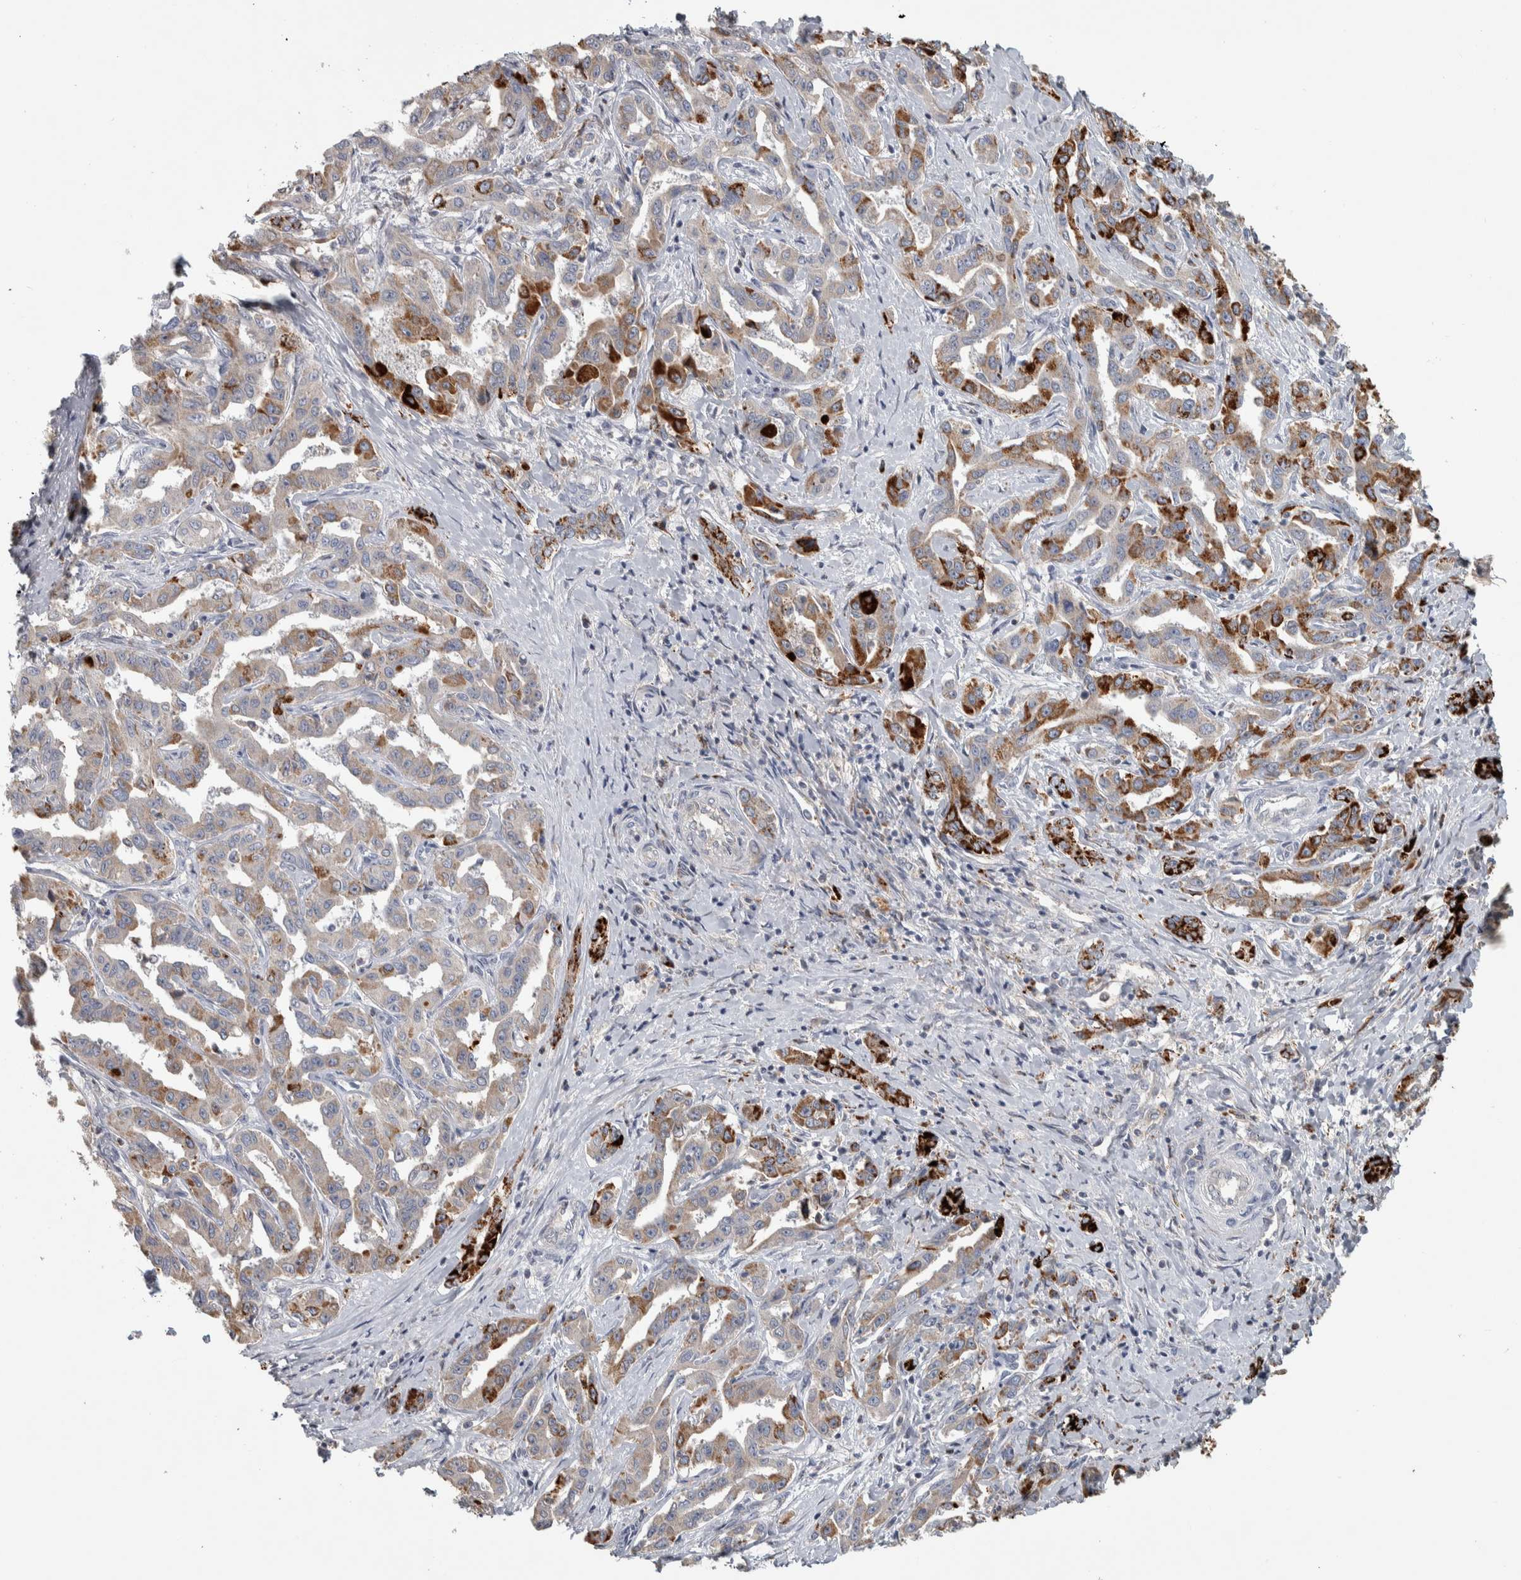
{"staining": {"intensity": "strong", "quantity": "<25%", "location": "cytoplasmic/membranous"}, "tissue": "liver cancer", "cell_type": "Tumor cells", "image_type": "cancer", "snomed": [{"axis": "morphology", "description": "Cholangiocarcinoma"}, {"axis": "topography", "description": "Liver"}], "caption": "Immunohistochemistry (IHC) micrograph of neoplastic tissue: liver cholangiocarcinoma stained using immunohistochemistry shows medium levels of strong protein expression localized specifically in the cytoplasmic/membranous of tumor cells, appearing as a cytoplasmic/membranous brown color.", "gene": "FAM78A", "patient": {"sex": "male", "age": 59}}